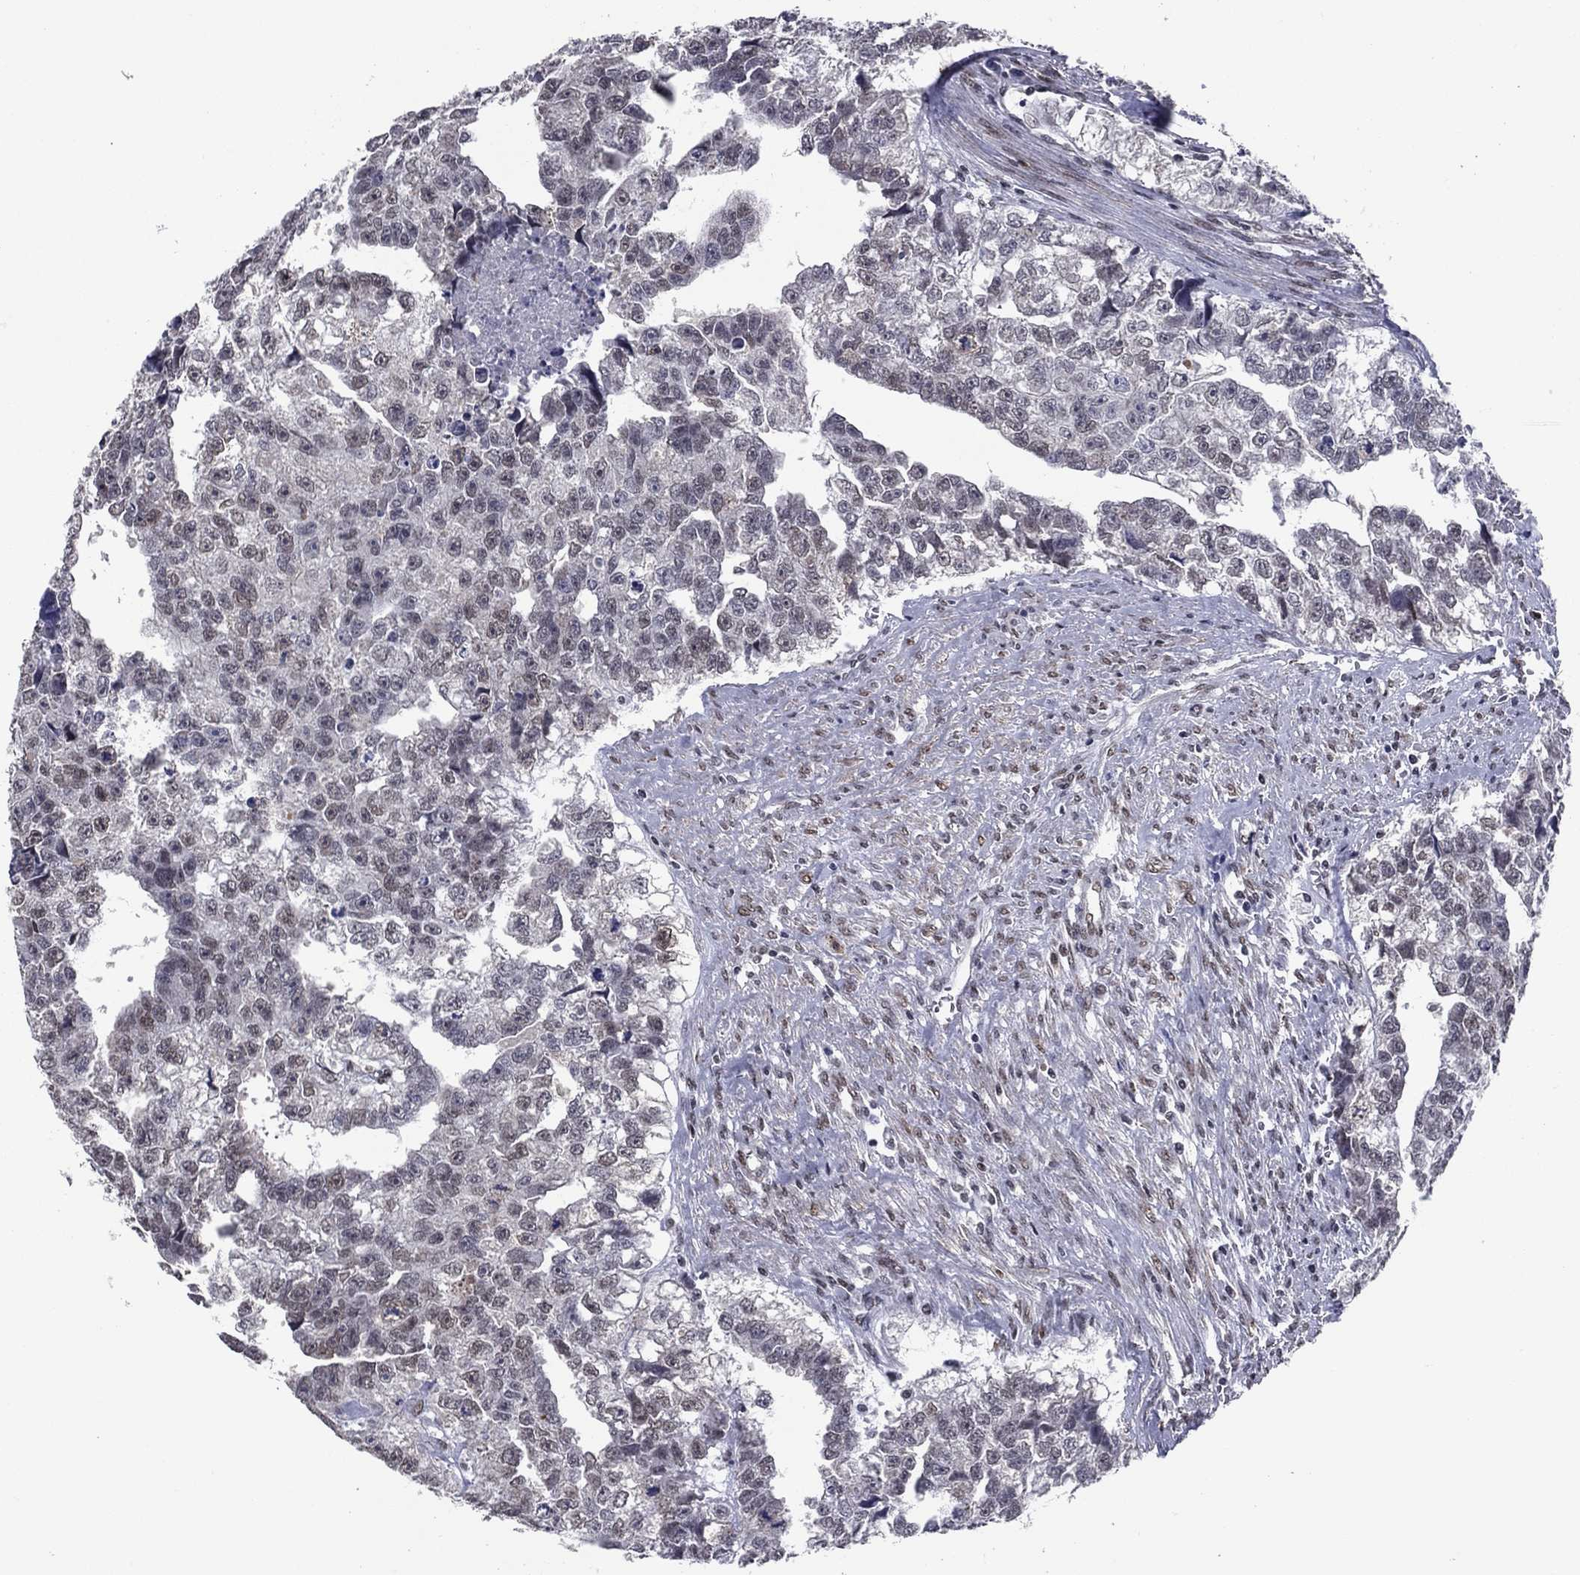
{"staining": {"intensity": "negative", "quantity": "none", "location": "none"}, "tissue": "testis cancer", "cell_type": "Tumor cells", "image_type": "cancer", "snomed": [{"axis": "morphology", "description": "Carcinoma, Embryonal, NOS"}, {"axis": "morphology", "description": "Teratoma, malignant, NOS"}, {"axis": "topography", "description": "Testis"}], "caption": "DAB (3,3'-diaminobenzidine) immunohistochemical staining of human embryonal carcinoma (testis) shows no significant positivity in tumor cells.", "gene": "TYMS", "patient": {"sex": "male", "age": 44}}